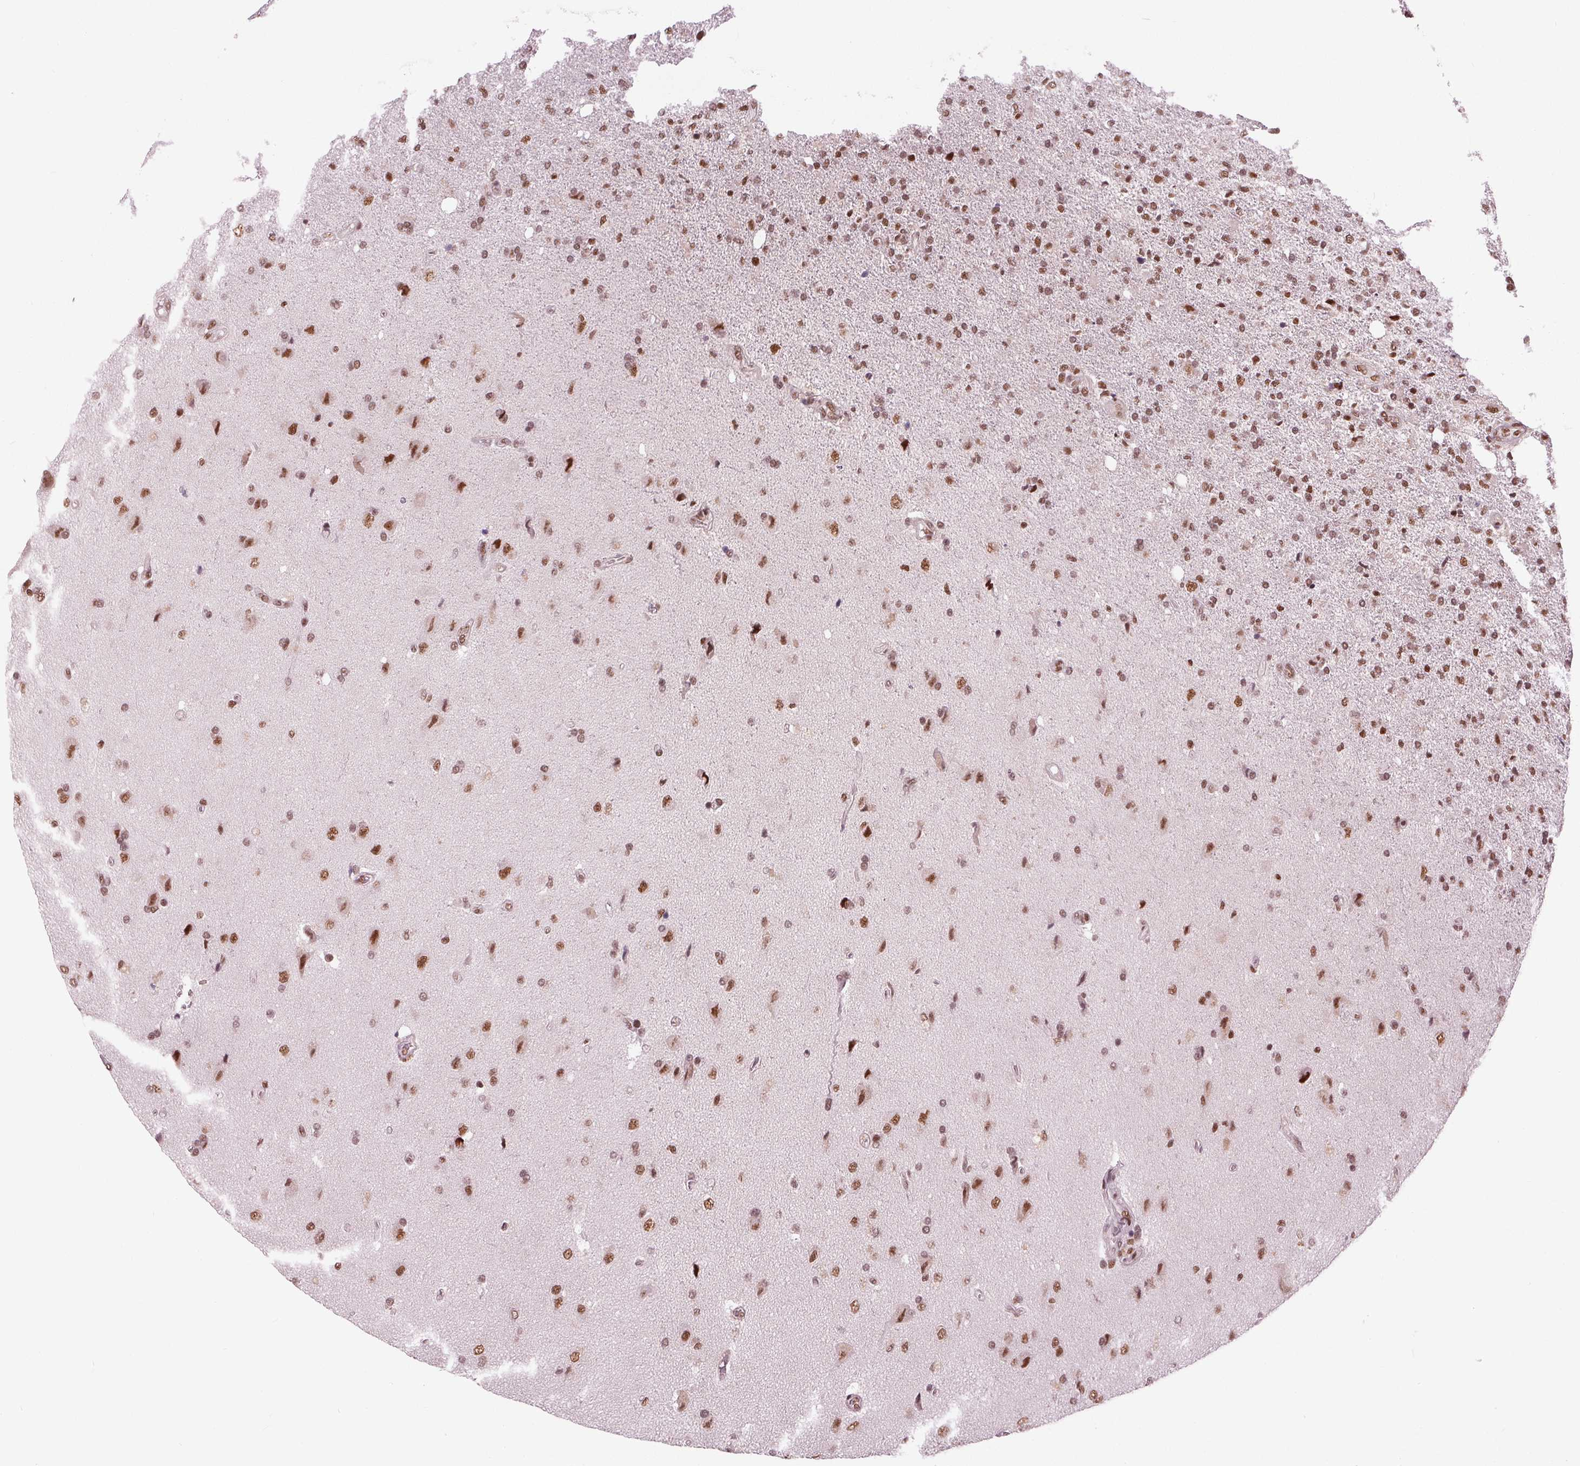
{"staining": {"intensity": "moderate", "quantity": ">75%", "location": "nuclear"}, "tissue": "glioma", "cell_type": "Tumor cells", "image_type": "cancer", "snomed": [{"axis": "morphology", "description": "Glioma, malignant, High grade"}, {"axis": "topography", "description": "Cerebral cortex"}], "caption": "About >75% of tumor cells in human glioma display moderate nuclear protein positivity as visualized by brown immunohistochemical staining.", "gene": "LSM2", "patient": {"sex": "male", "age": 70}}